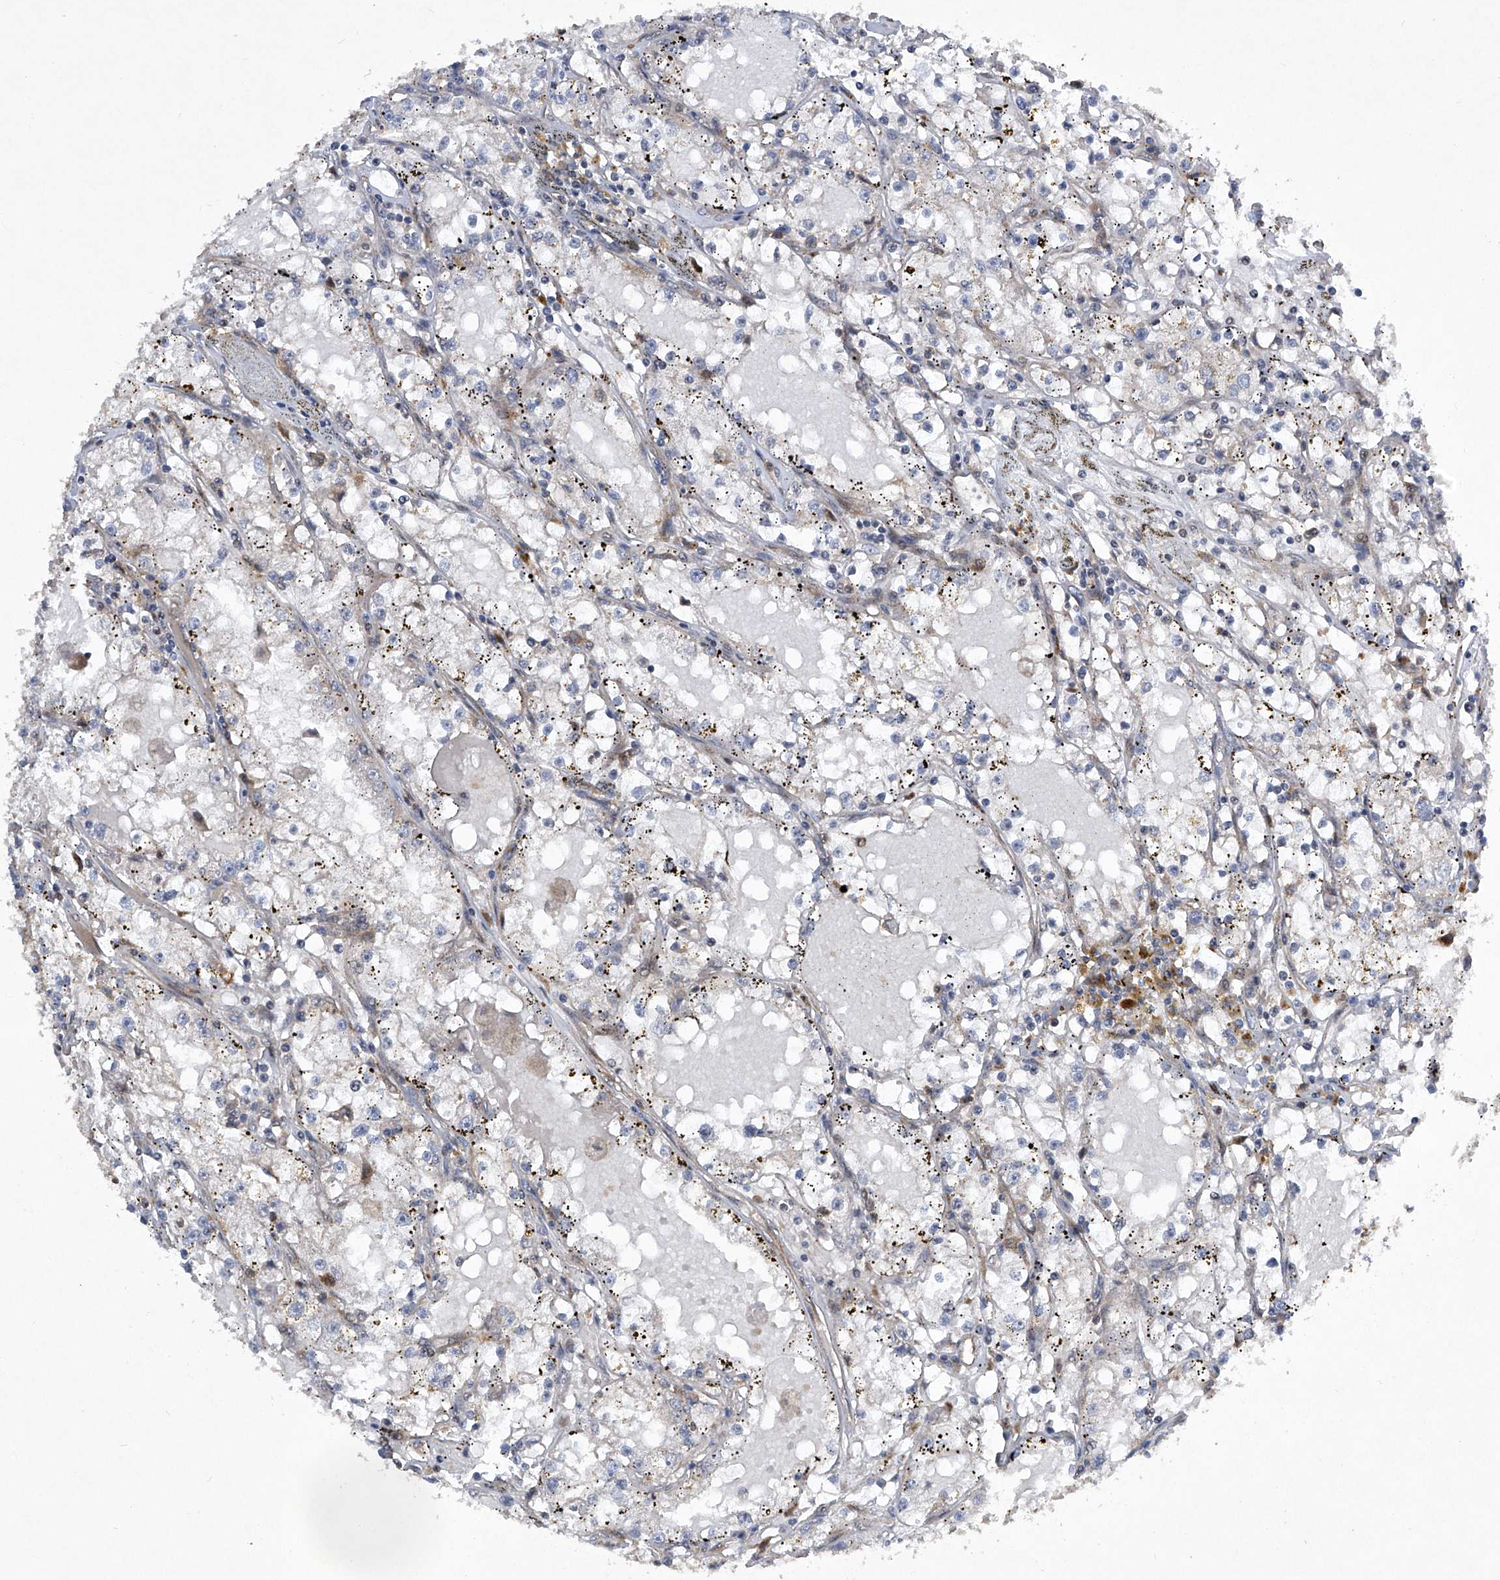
{"staining": {"intensity": "negative", "quantity": "none", "location": "none"}, "tissue": "renal cancer", "cell_type": "Tumor cells", "image_type": "cancer", "snomed": [{"axis": "morphology", "description": "Adenocarcinoma, NOS"}, {"axis": "topography", "description": "Kidney"}], "caption": "This is an immunohistochemistry micrograph of adenocarcinoma (renal). There is no expression in tumor cells.", "gene": "CISH", "patient": {"sex": "male", "age": 56}}